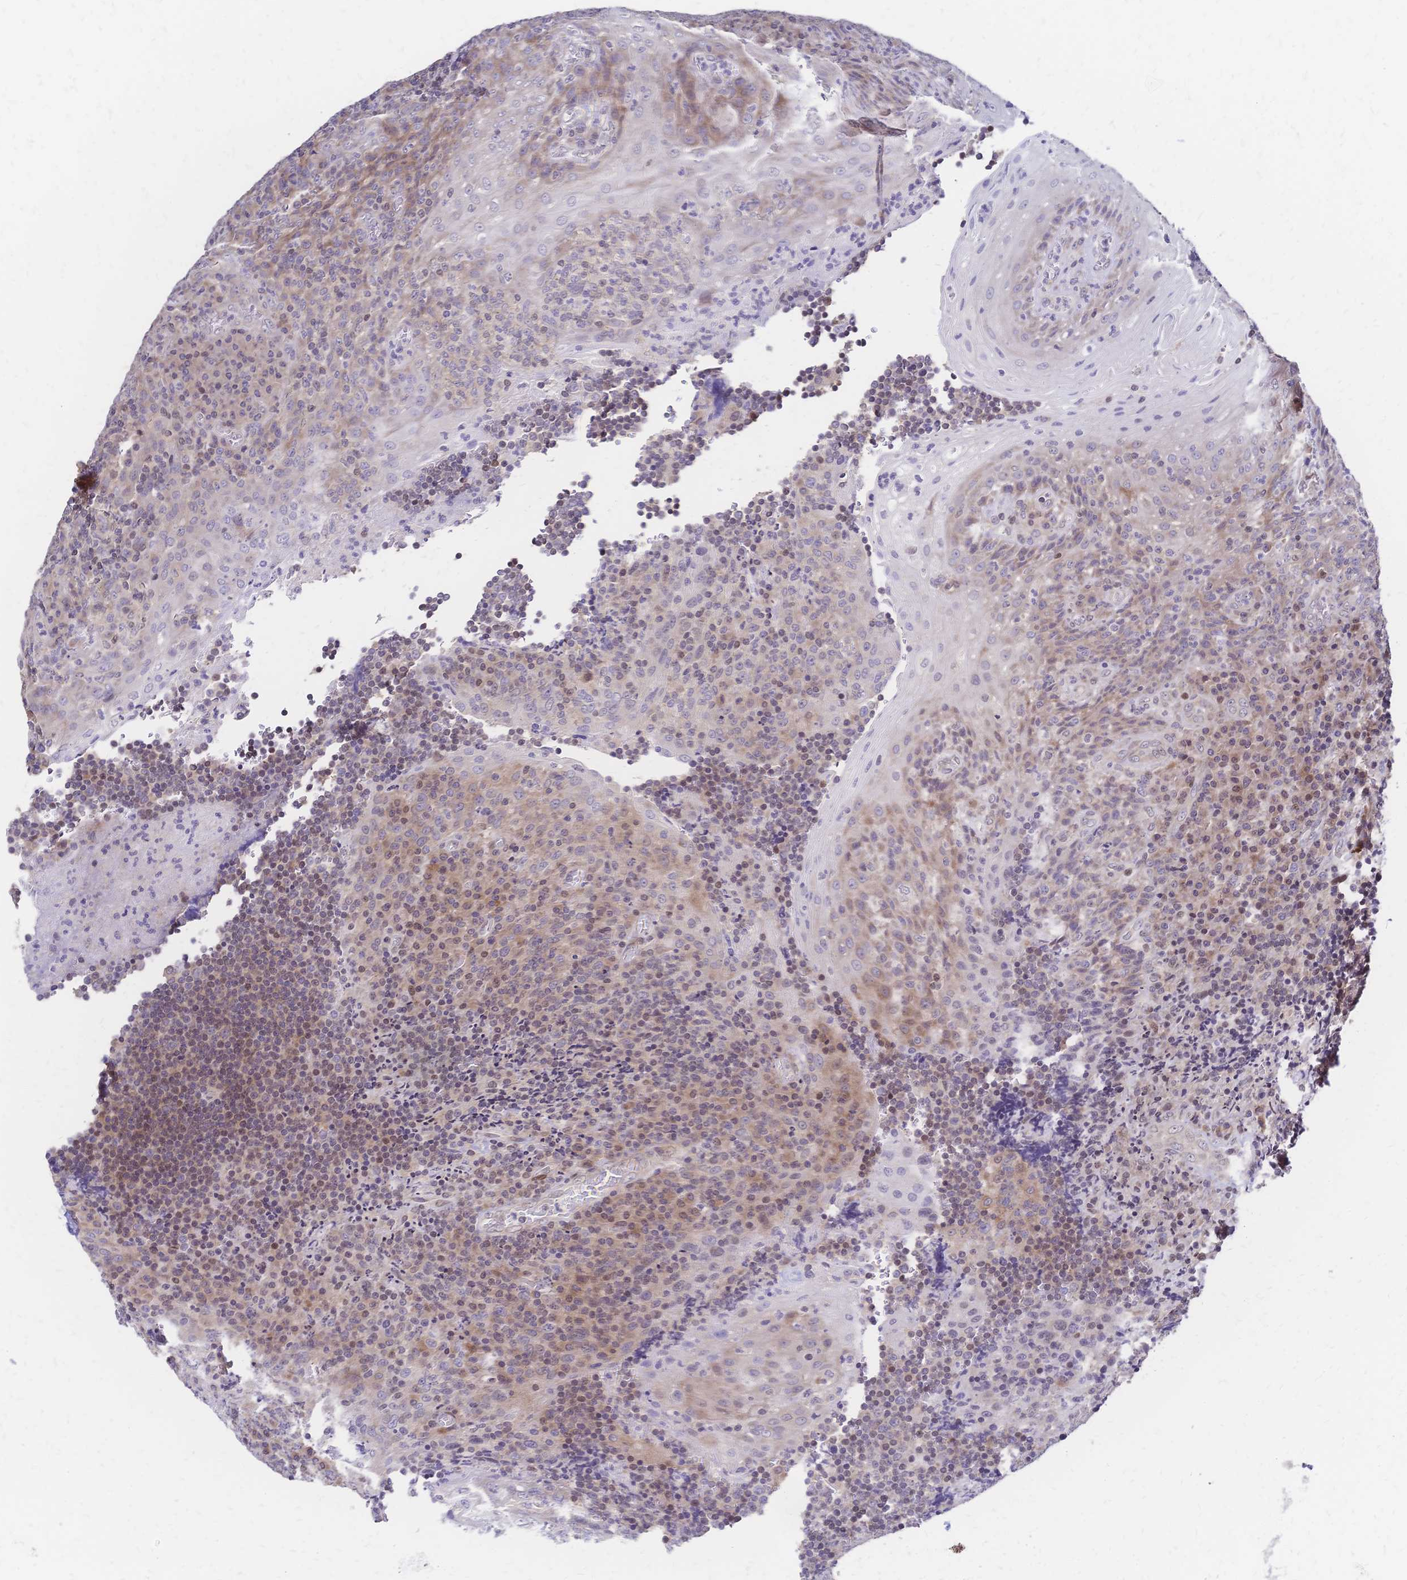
{"staining": {"intensity": "weak", "quantity": "<25%", "location": "nuclear"}, "tissue": "tonsil", "cell_type": "Germinal center cells", "image_type": "normal", "snomed": [{"axis": "morphology", "description": "Normal tissue, NOS"}, {"axis": "topography", "description": "Tonsil"}], "caption": "Immunohistochemistry photomicrograph of benign human tonsil stained for a protein (brown), which reveals no positivity in germinal center cells. The staining is performed using DAB (3,3'-diaminobenzidine) brown chromogen with nuclei counter-stained in using hematoxylin.", "gene": "CBX7", "patient": {"sex": "male", "age": 17}}